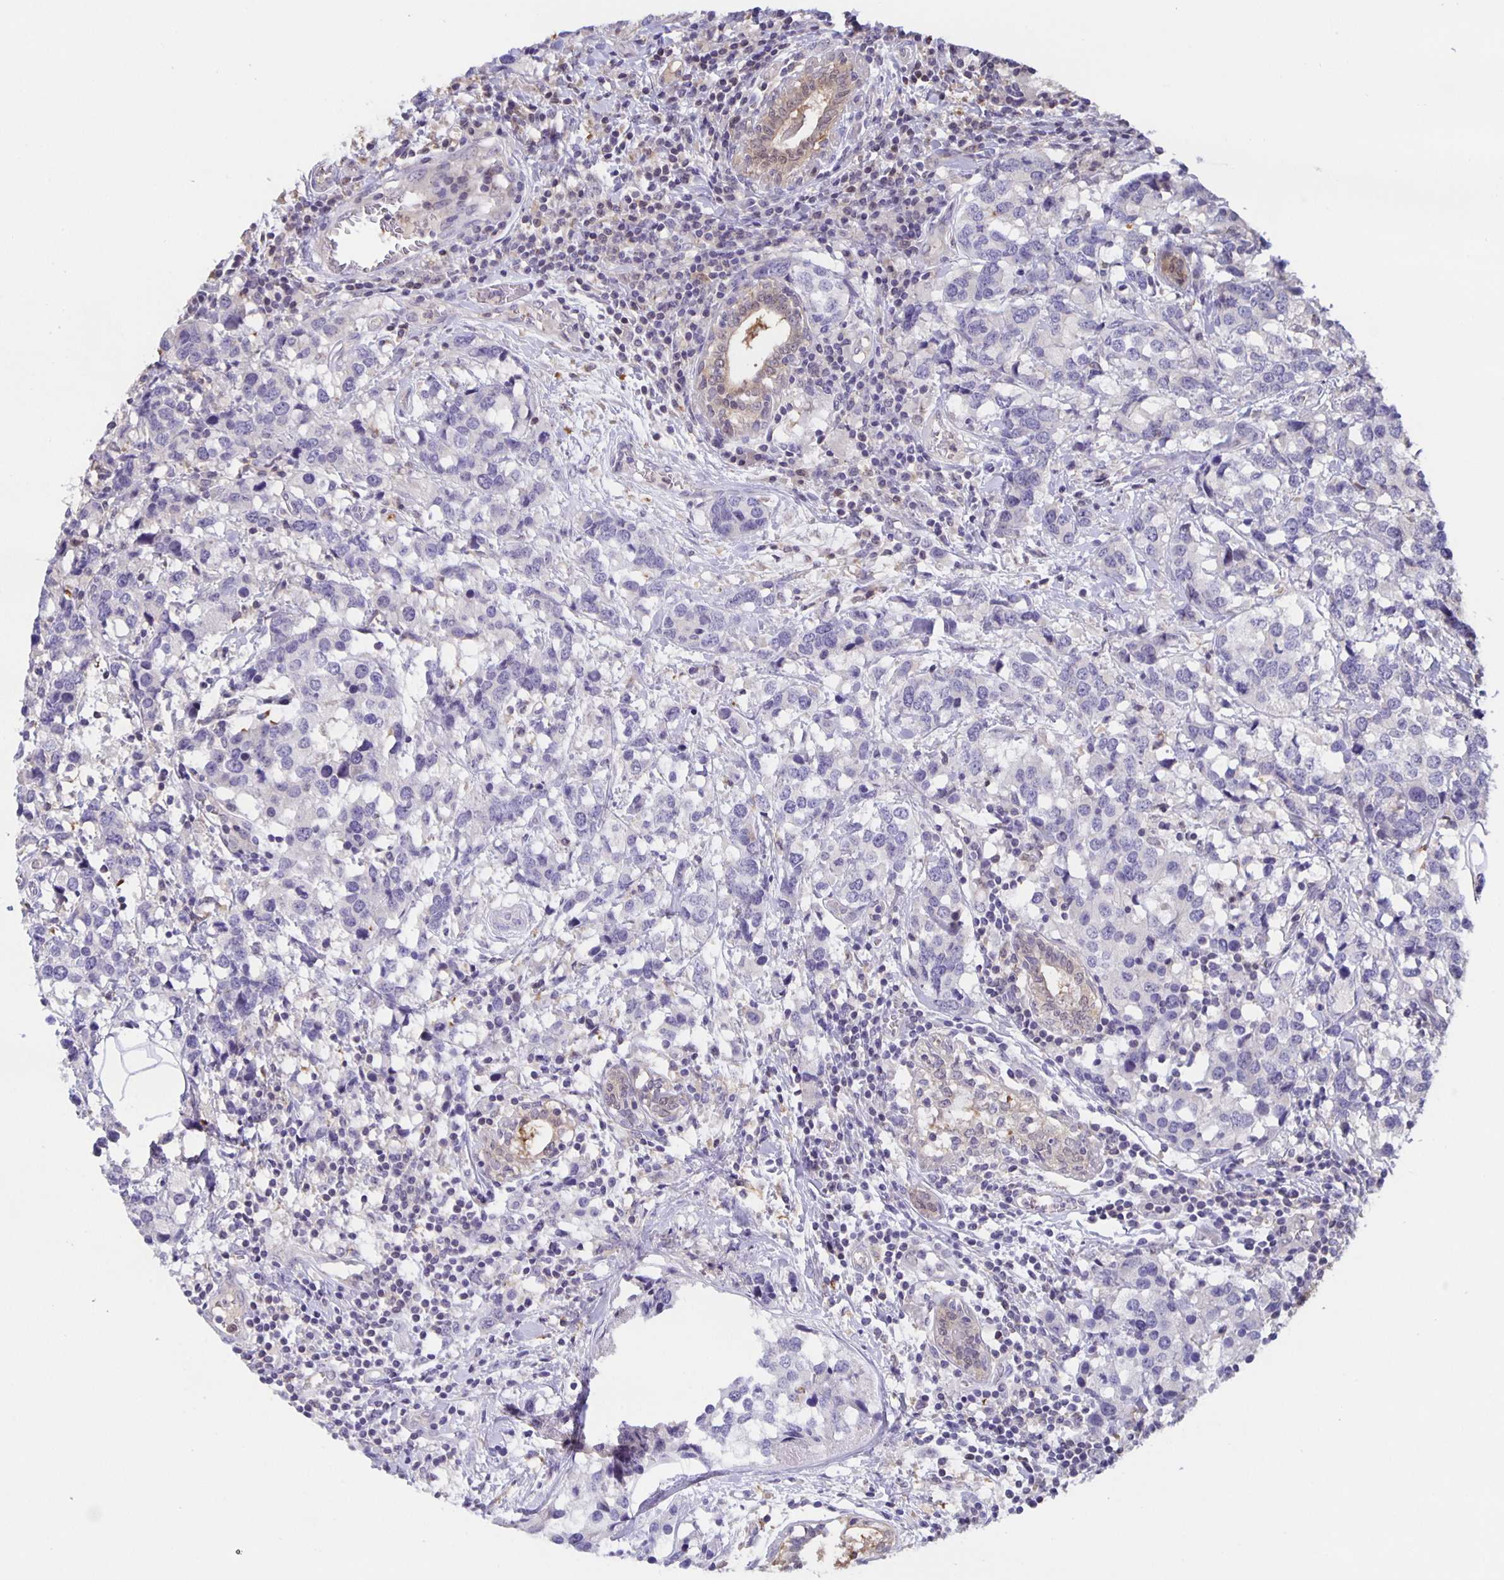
{"staining": {"intensity": "negative", "quantity": "none", "location": "none"}, "tissue": "breast cancer", "cell_type": "Tumor cells", "image_type": "cancer", "snomed": [{"axis": "morphology", "description": "Lobular carcinoma"}, {"axis": "topography", "description": "Breast"}], "caption": "Immunohistochemistry (IHC) micrograph of neoplastic tissue: human breast cancer stained with DAB (3,3'-diaminobenzidine) reveals no significant protein expression in tumor cells. (IHC, brightfield microscopy, high magnification).", "gene": "MARCHF6", "patient": {"sex": "female", "age": 59}}